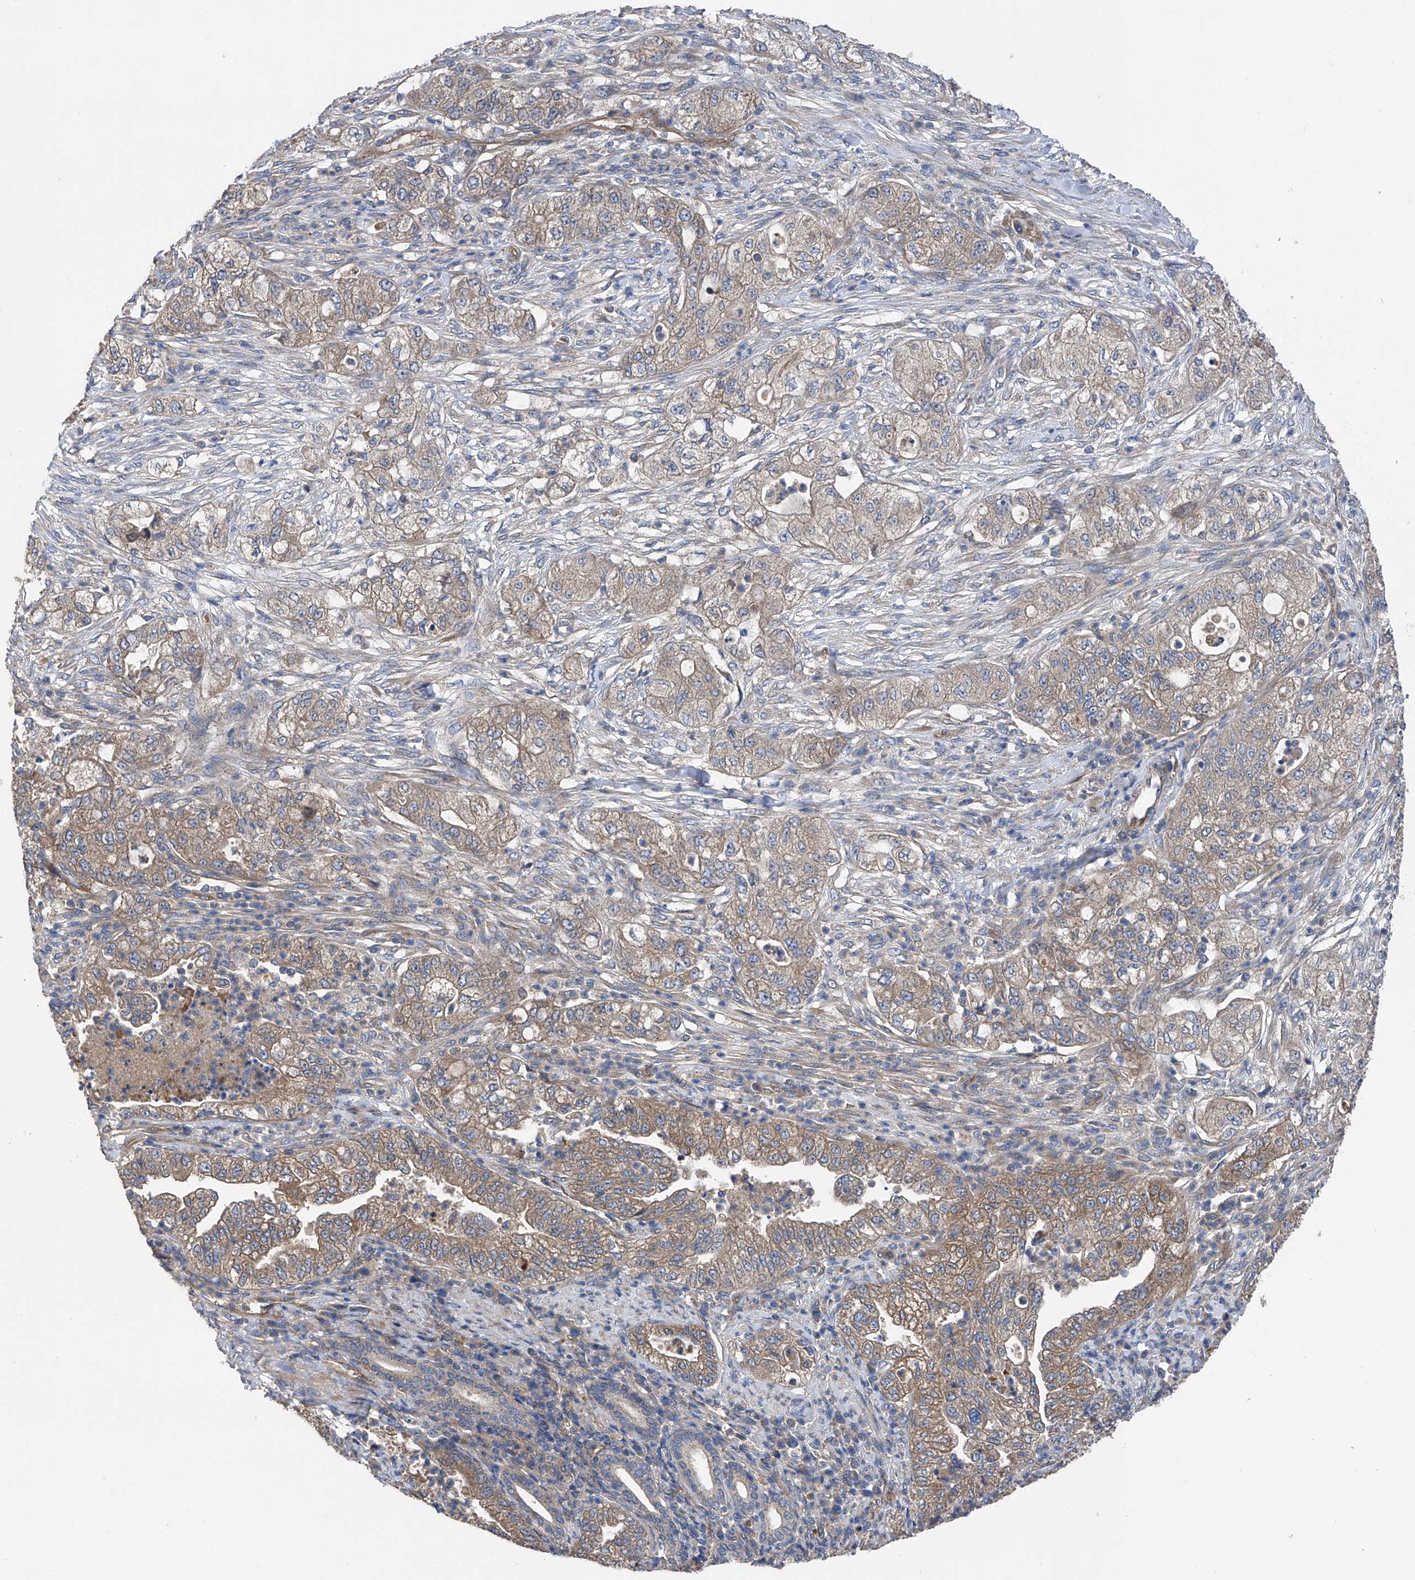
{"staining": {"intensity": "moderate", "quantity": ">75%", "location": "cytoplasmic/membranous"}, "tissue": "pancreatic cancer", "cell_type": "Tumor cells", "image_type": "cancer", "snomed": [{"axis": "morphology", "description": "Adenocarcinoma, NOS"}, {"axis": "topography", "description": "Pancreas"}], "caption": "A medium amount of moderate cytoplasmic/membranous positivity is appreciated in about >75% of tumor cells in pancreatic adenocarcinoma tissue. Immunohistochemistry (ihc) stains the protein of interest in brown and the nuclei are stained blue.", "gene": "PTK2", "patient": {"sex": "female", "age": 78}}